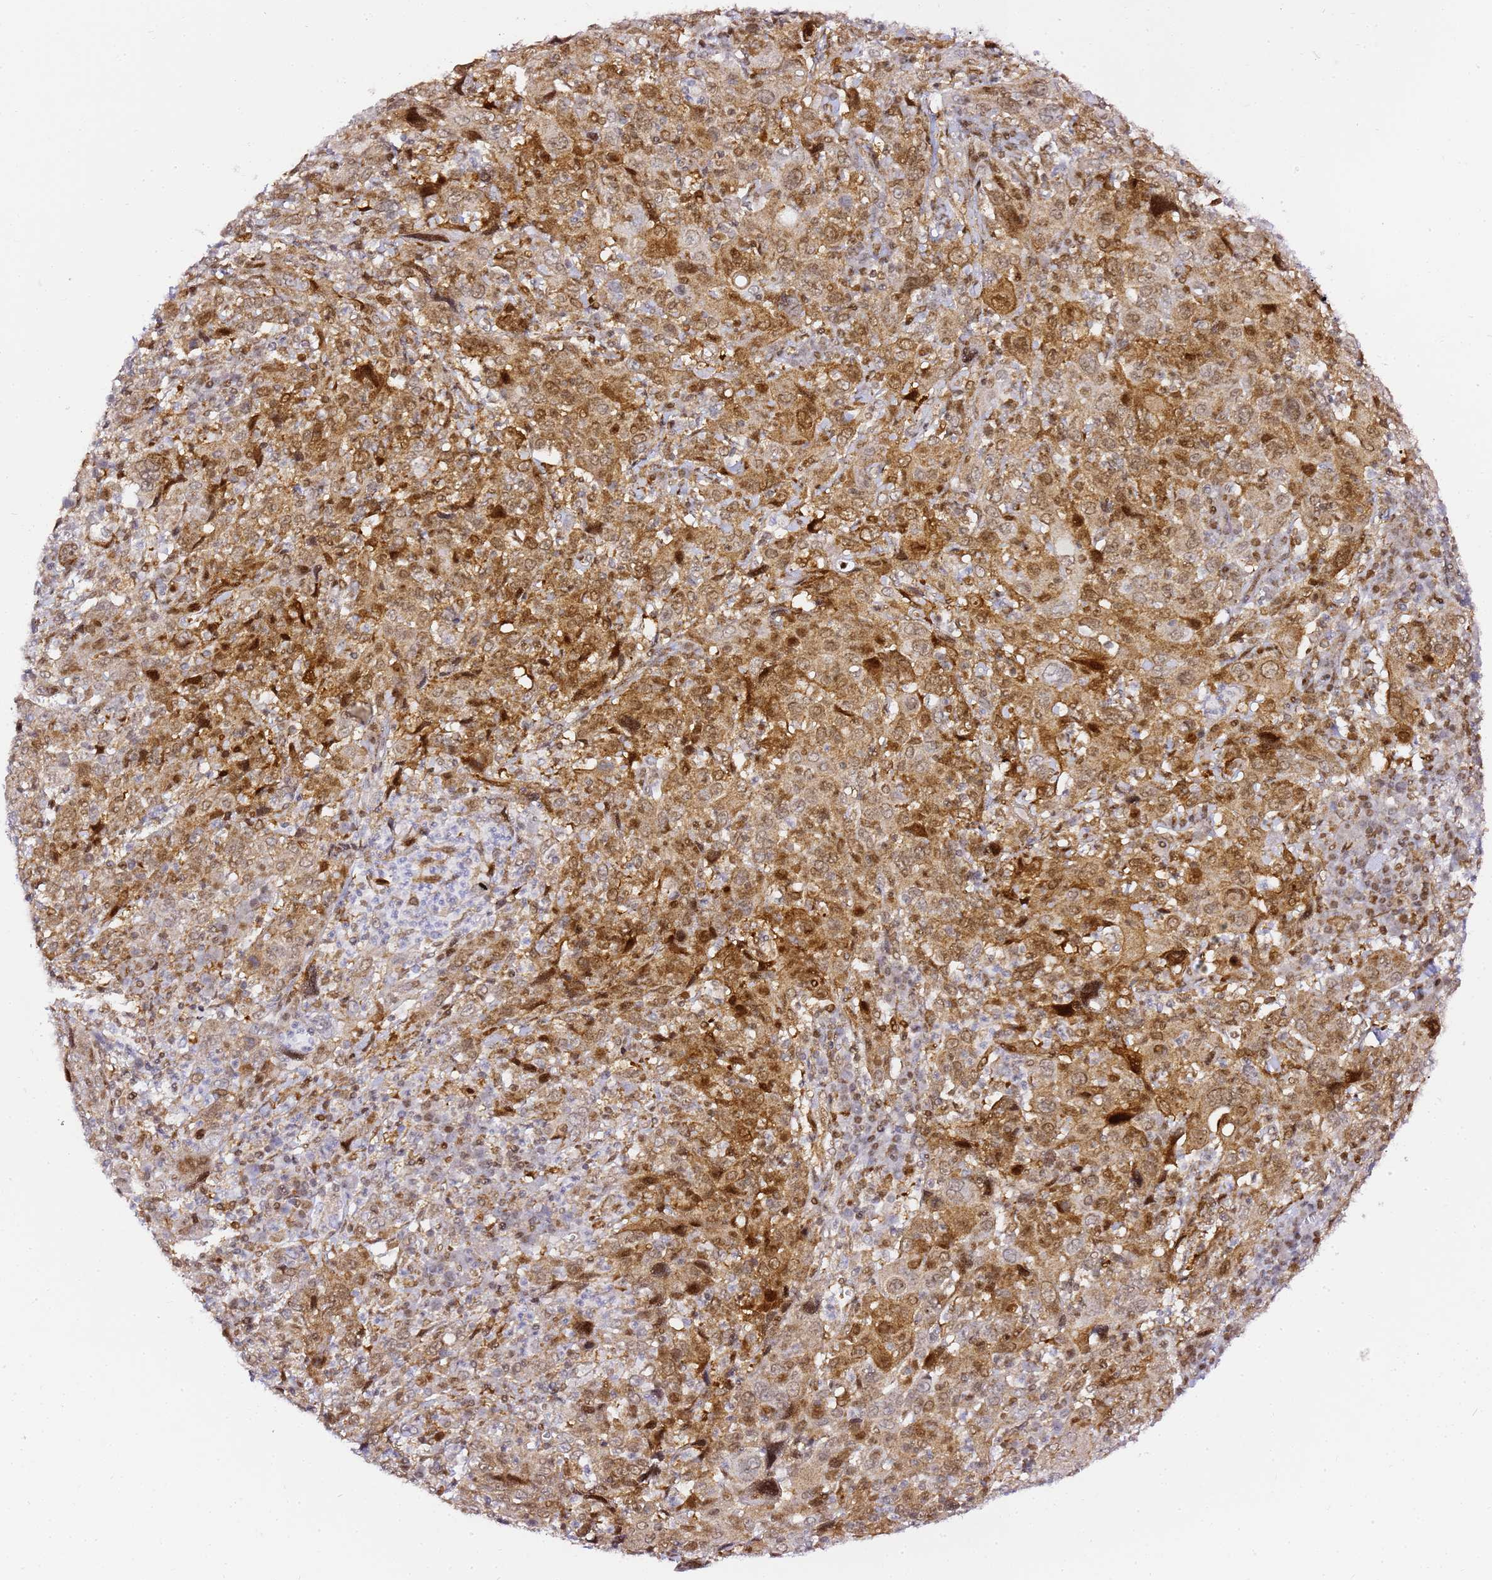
{"staining": {"intensity": "strong", "quantity": ">75%", "location": "cytoplasmic/membranous,nuclear"}, "tissue": "cervical cancer", "cell_type": "Tumor cells", "image_type": "cancer", "snomed": [{"axis": "morphology", "description": "Squamous cell carcinoma, NOS"}, {"axis": "topography", "description": "Cervix"}], "caption": "Immunohistochemical staining of human cervical squamous cell carcinoma exhibits strong cytoplasmic/membranous and nuclear protein positivity in approximately >75% of tumor cells. Using DAB (brown) and hematoxylin (blue) stains, captured at high magnification using brightfield microscopy.", "gene": "GBP2", "patient": {"sex": "female", "age": 46}}